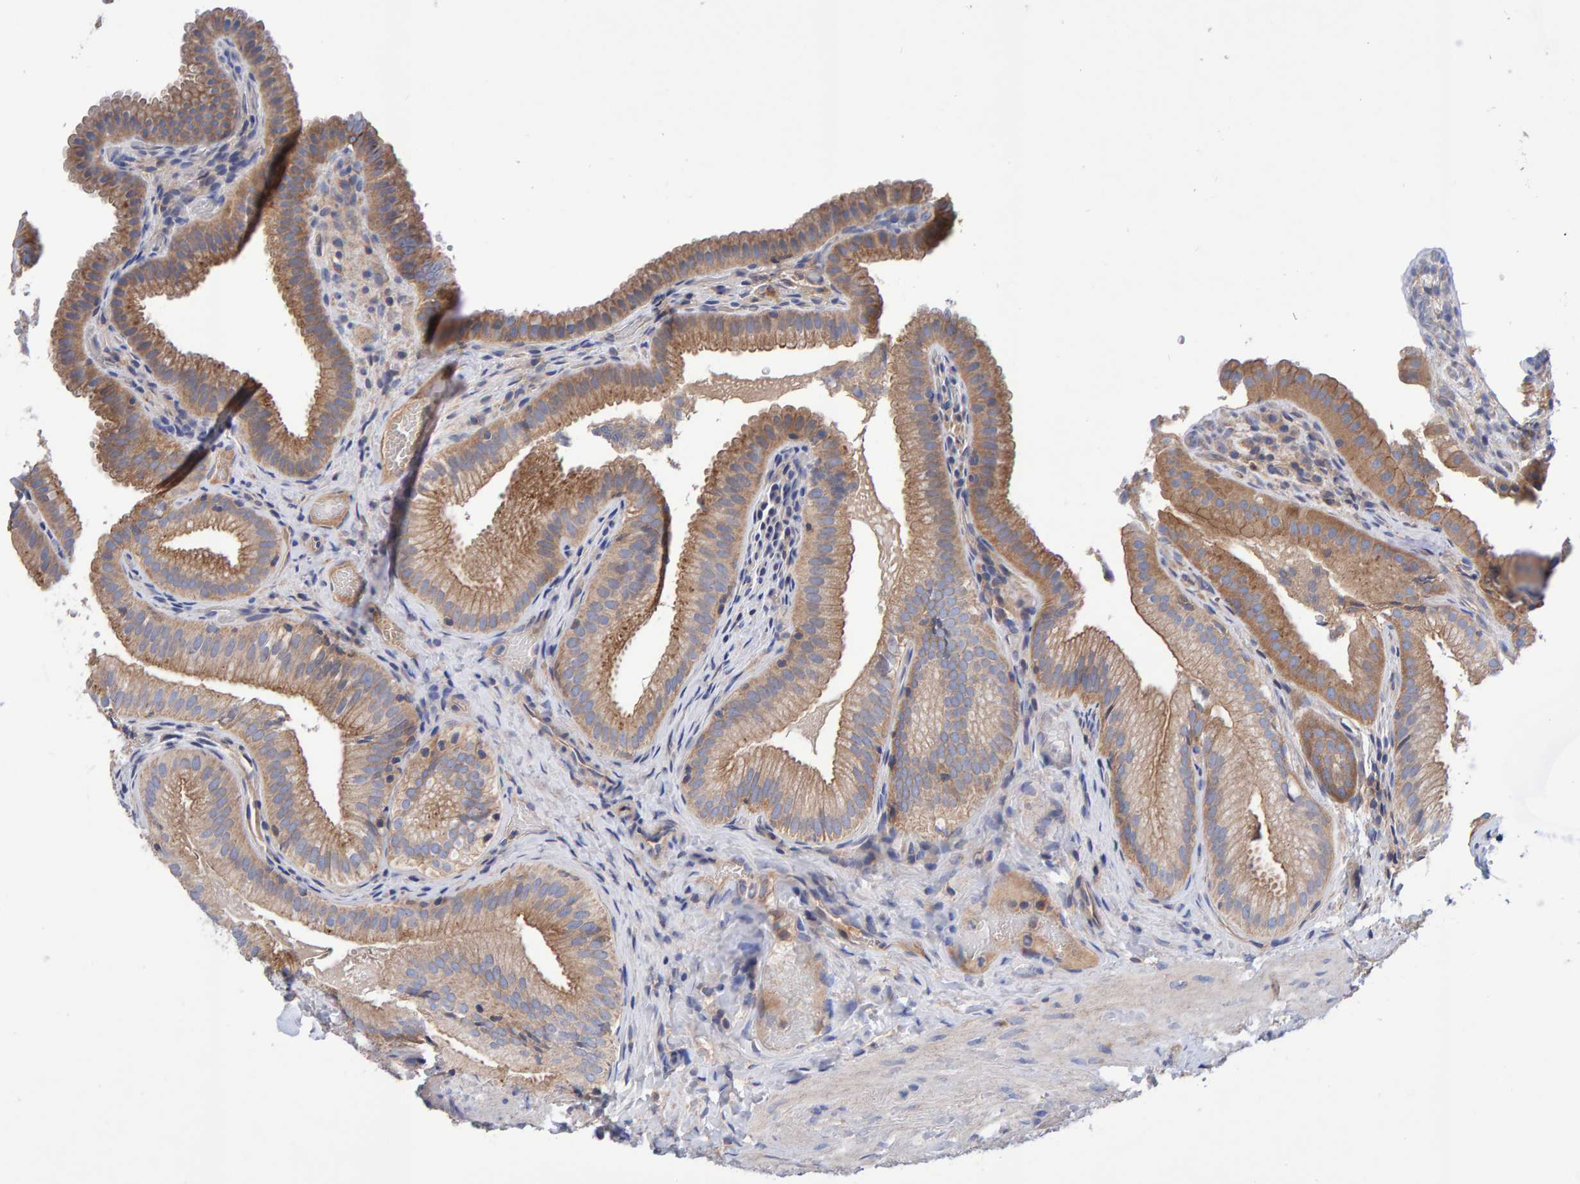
{"staining": {"intensity": "moderate", "quantity": ">75%", "location": "cytoplasmic/membranous"}, "tissue": "gallbladder", "cell_type": "Glandular cells", "image_type": "normal", "snomed": [{"axis": "morphology", "description": "Normal tissue, NOS"}, {"axis": "topography", "description": "Gallbladder"}], "caption": "The photomicrograph demonstrates immunohistochemical staining of normal gallbladder. There is moderate cytoplasmic/membranous staining is present in approximately >75% of glandular cells. Immunohistochemistry (ihc) stains the protein of interest in brown and the nuclei are stained blue.", "gene": "EFR3A", "patient": {"sex": "female", "age": 30}}